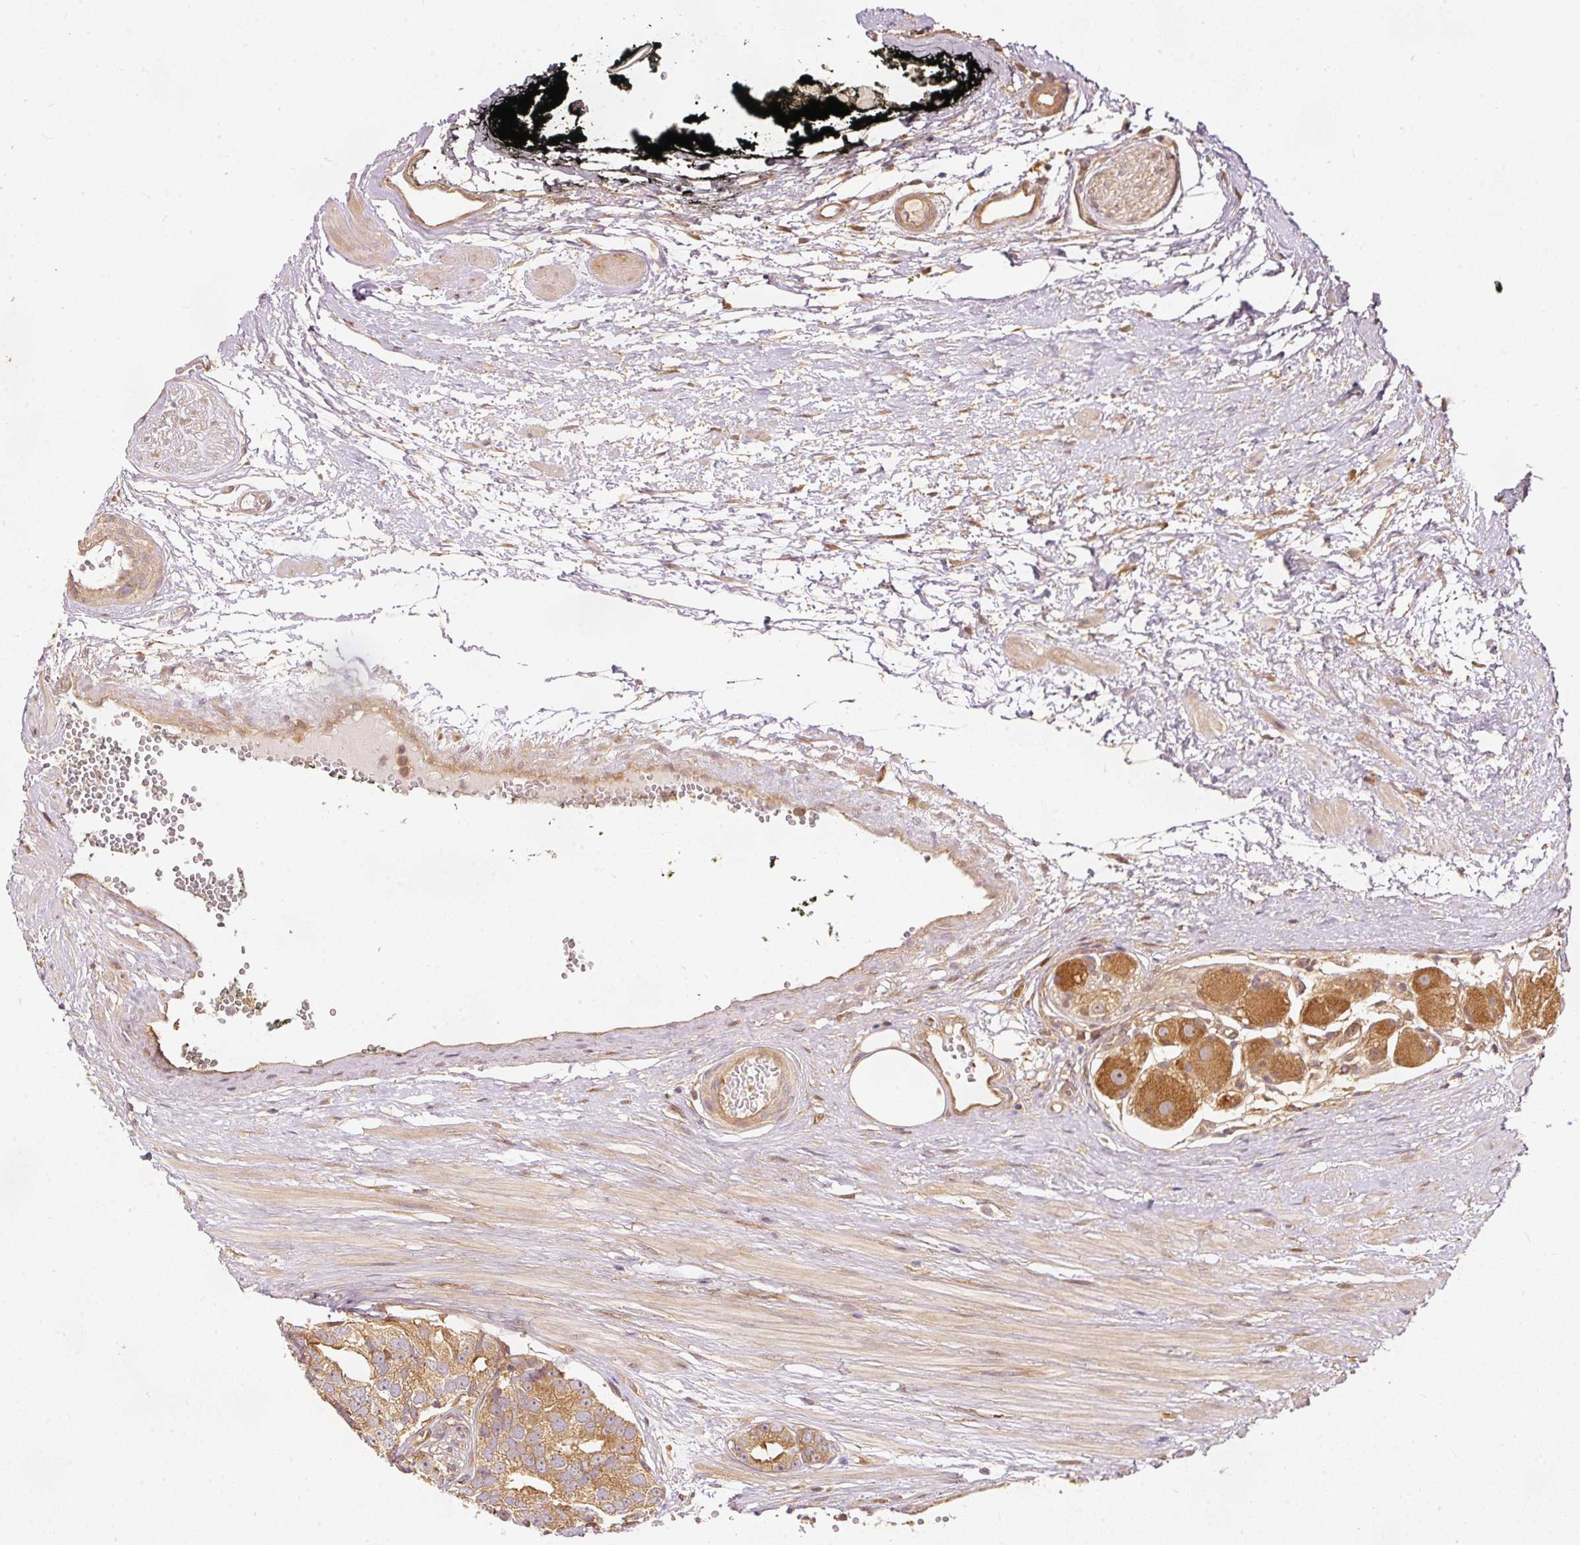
{"staining": {"intensity": "moderate", "quantity": ">75%", "location": "cytoplasmic/membranous"}, "tissue": "prostate cancer", "cell_type": "Tumor cells", "image_type": "cancer", "snomed": [{"axis": "morphology", "description": "Adenocarcinoma, High grade"}, {"axis": "topography", "description": "Prostate"}], "caption": "There is medium levels of moderate cytoplasmic/membranous staining in tumor cells of prostate cancer (adenocarcinoma (high-grade)), as demonstrated by immunohistochemical staining (brown color).", "gene": "EIF3B", "patient": {"sex": "male", "age": 71}}